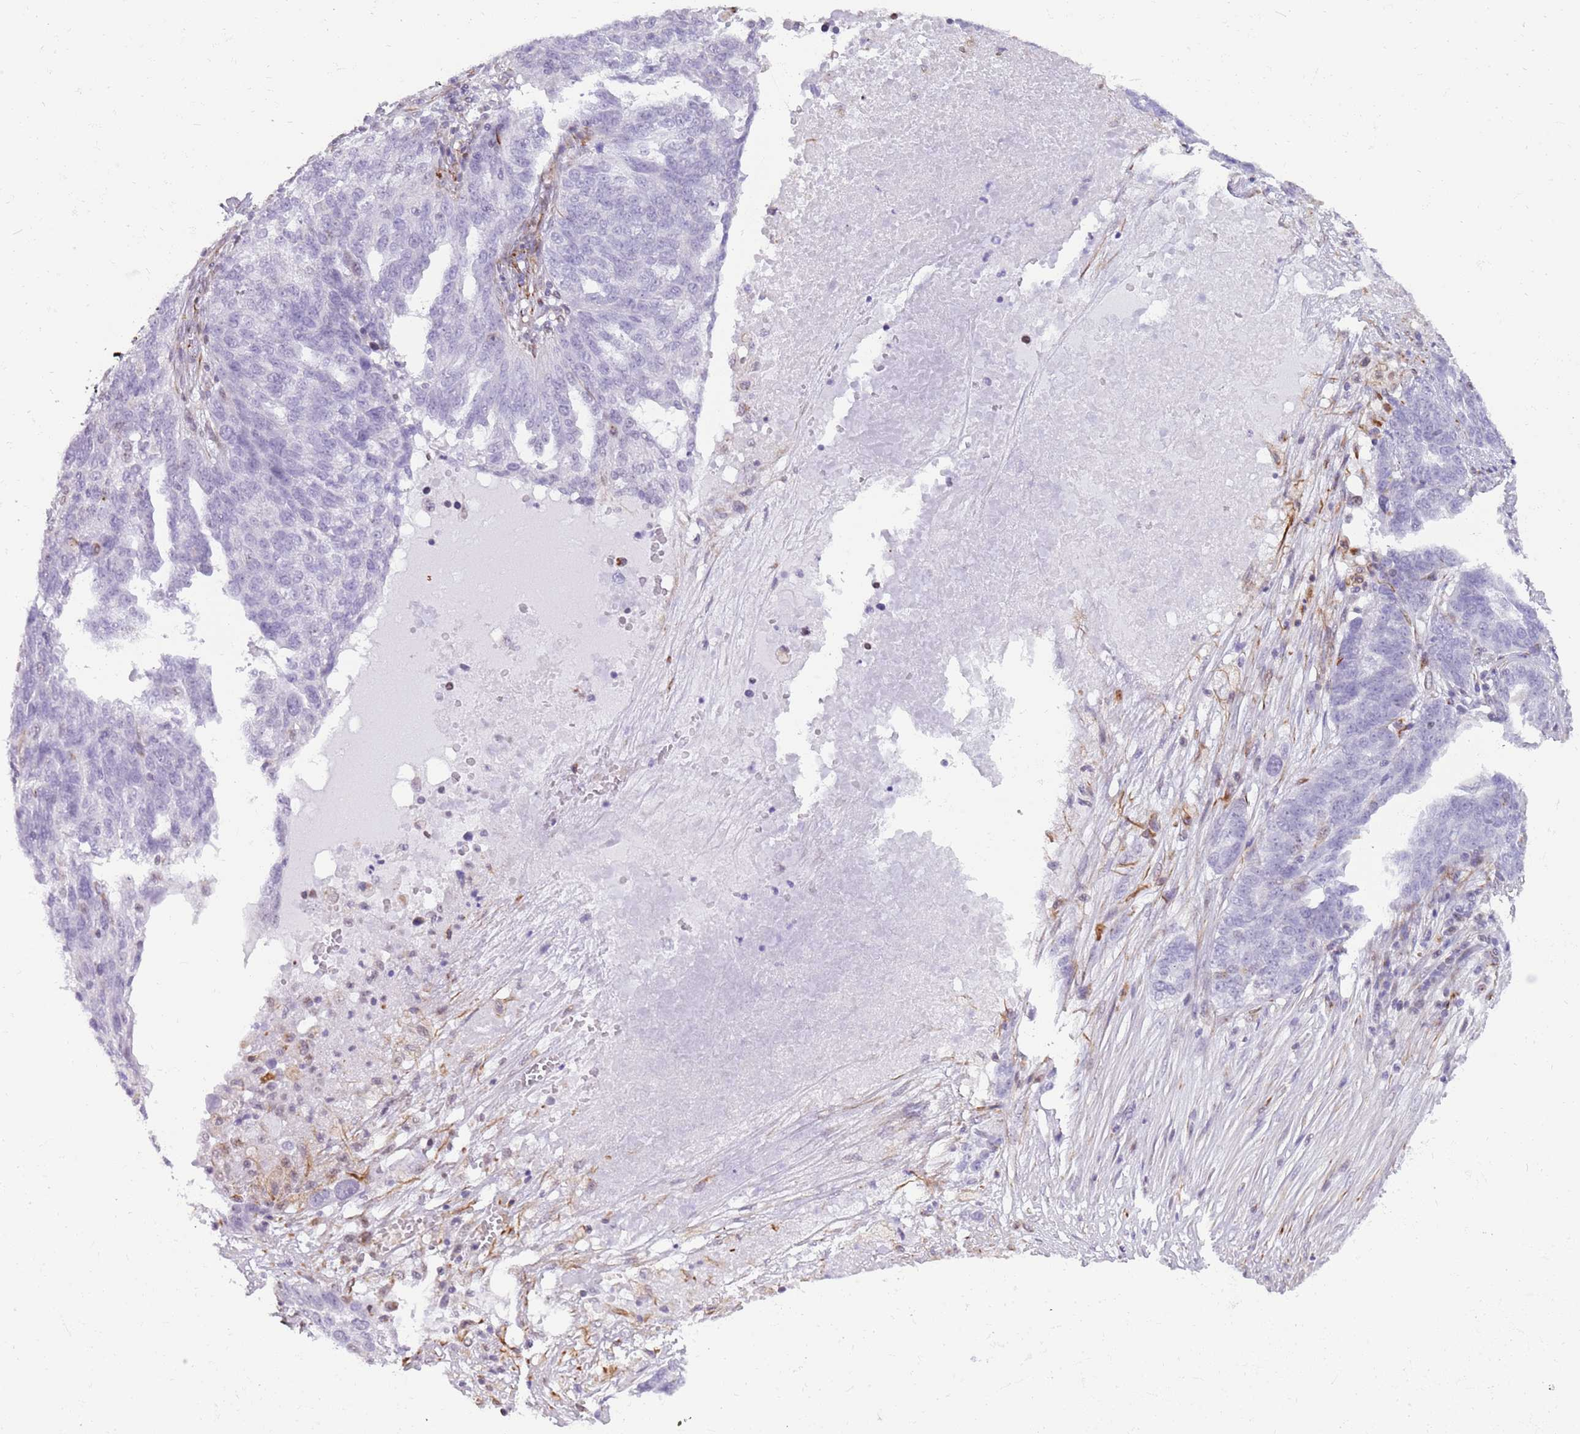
{"staining": {"intensity": "negative", "quantity": "none", "location": "none"}, "tissue": "ovarian cancer", "cell_type": "Tumor cells", "image_type": "cancer", "snomed": [{"axis": "morphology", "description": "Cystadenocarcinoma, serous, NOS"}, {"axis": "topography", "description": "Ovary"}], "caption": "Tumor cells are negative for brown protein staining in ovarian cancer.", "gene": "NBPF3", "patient": {"sex": "female", "age": 59}}